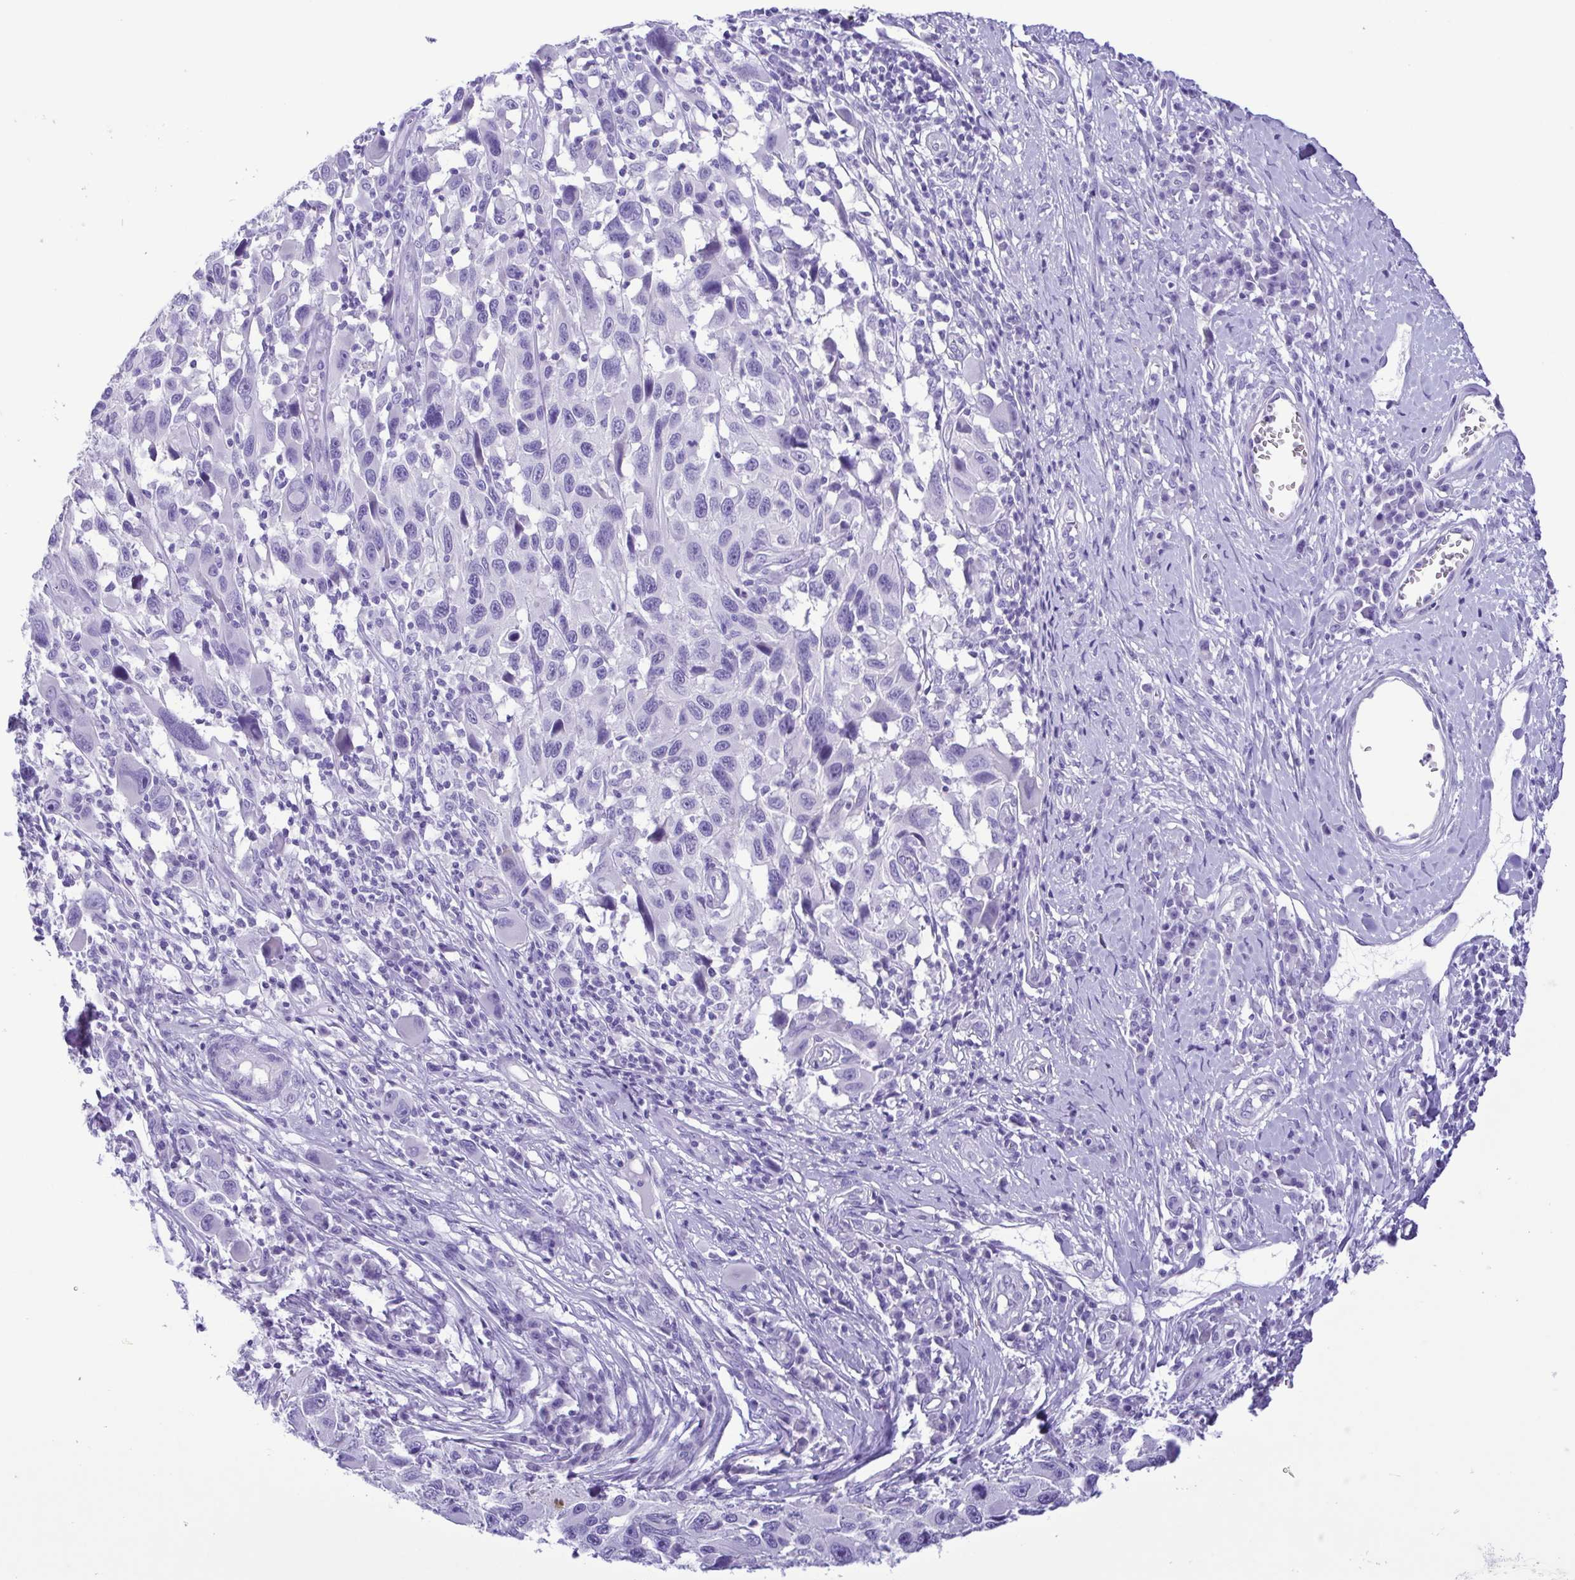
{"staining": {"intensity": "negative", "quantity": "none", "location": "none"}, "tissue": "melanoma", "cell_type": "Tumor cells", "image_type": "cancer", "snomed": [{"axis": "morphology", "description": "Malignant melanoma, NOS"}, {"axis": "topography", "description": "Skin"}], "caption": "The photomicrograph demonstrates no significant expression in tumor cells of melanoma.", "gene": "OVGP1", "patient": {"sex": "male", "age": 53}}